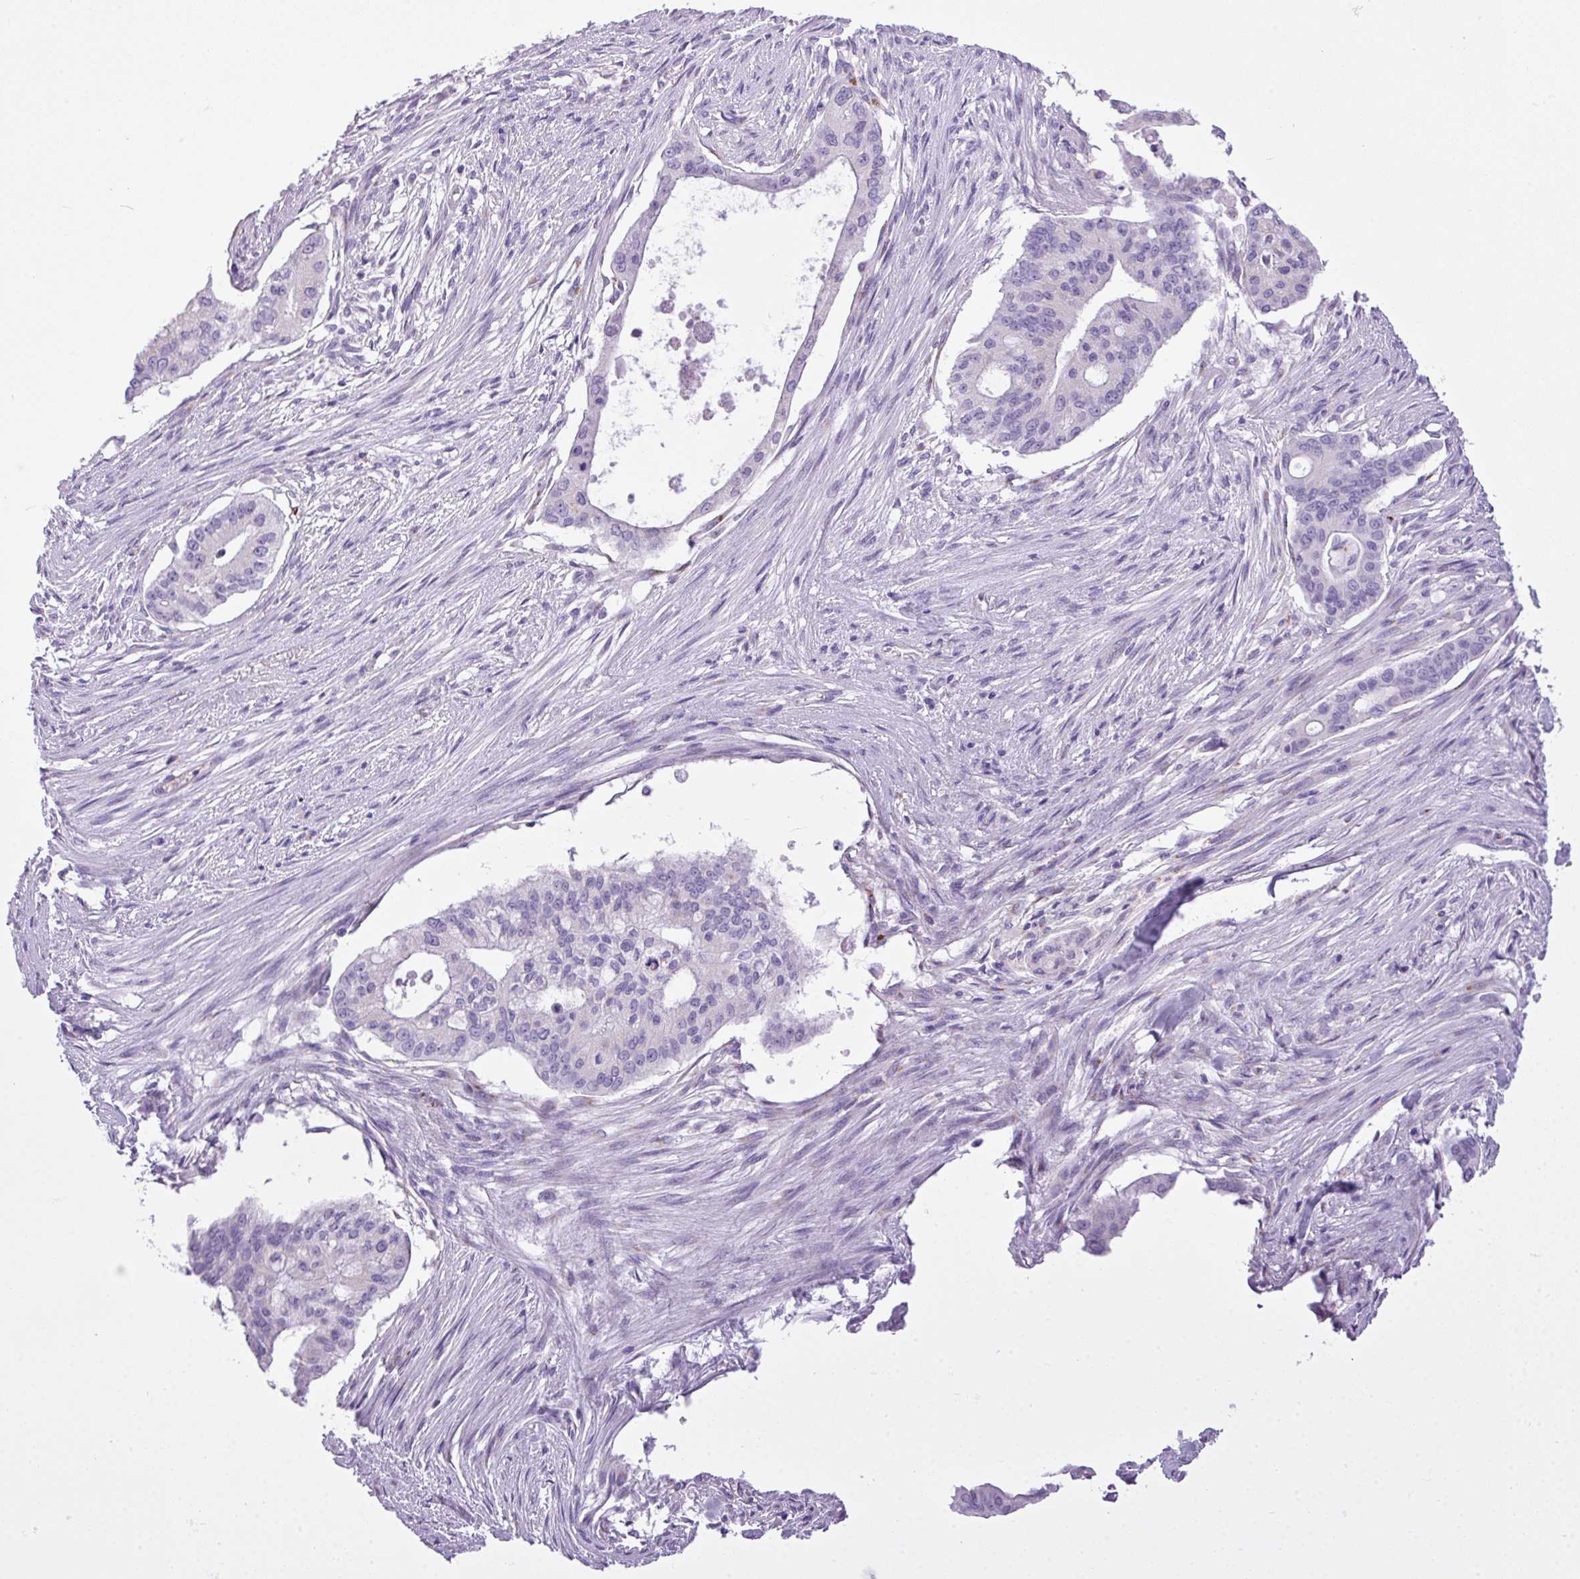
{"staining": {"intensity": "negative", "quantity": "none", "location": "none"}, "tissue": "pancreatic cancer", "cell_type": "Tumor cells", "image_type": "cancer", "snomed": [{"axis": "morphology", "description": "Adenocarcinoma, NOS"}, {"axis": "topography", "description": "Pancreas"}], "caption": "High power microscopy histopathology image of an IHC micrograph of adenocarcinoma (pancreatic), revealing no significant staining in tumor cells.", "gene": "FAM43A", "patient": {"sex": "male", "age": 46}}